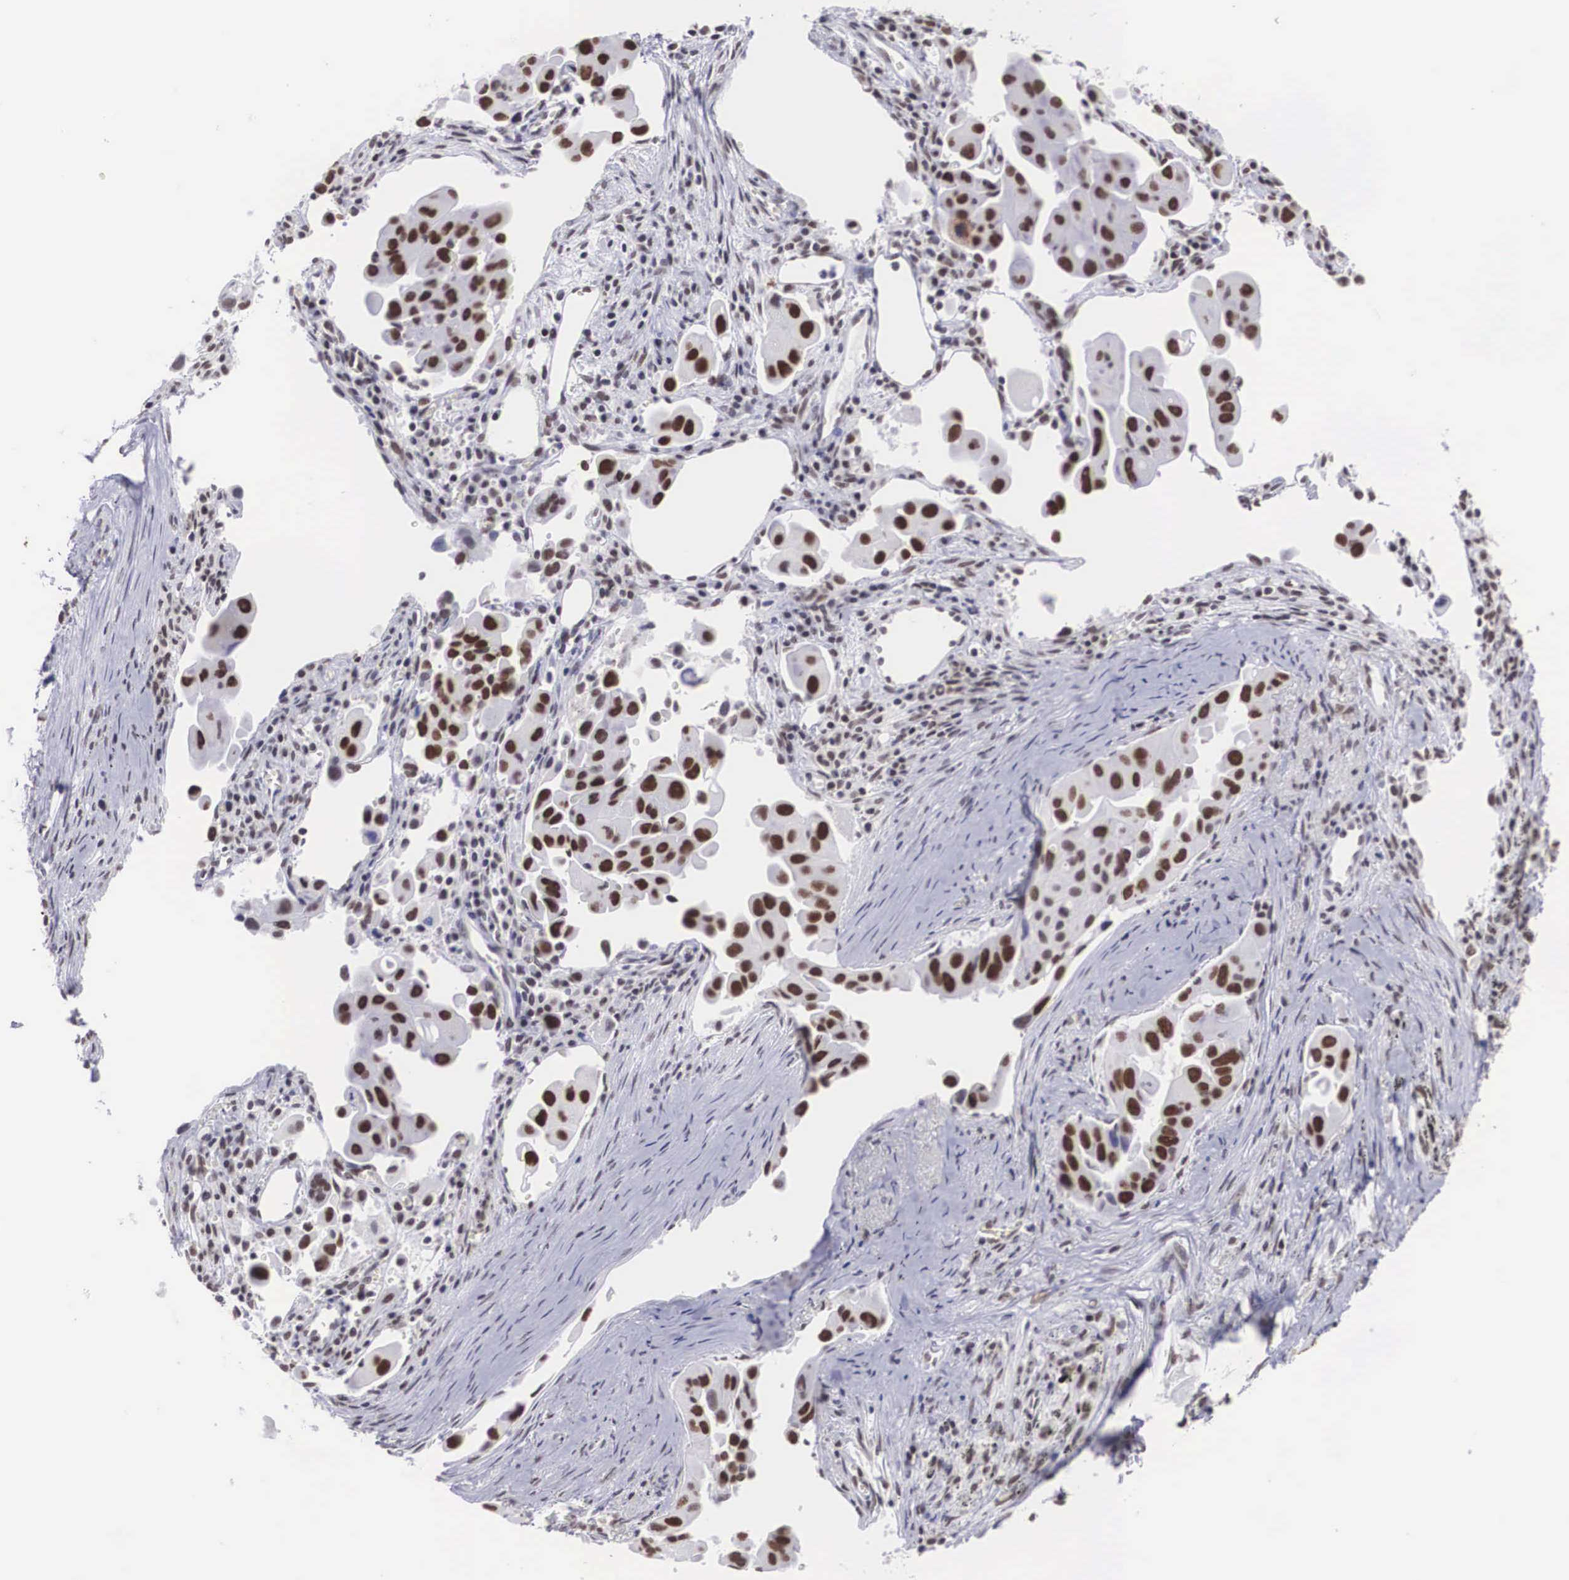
{"staining": {"intensity": "moderate", "quantity": "25%-75%", "location": "nuclear"}, "tissue": "lung cancer", "cell_type": "Tumor cells", "image_type": "cancer", "snomed": [{"axis": "morphology", "description": "Adenocarcinoma, NOS"}, {"axis": "topography", "description": "Lung"}], "caption": "Immunohistochemical staining of lung cancer (adenocarcinoma) demonstrates medium levels of moderate nuclear positivity in about 25%-75% of tumor cells.", "gene": "CSTF2", "patient": {"sex": "male", "age": 68}}